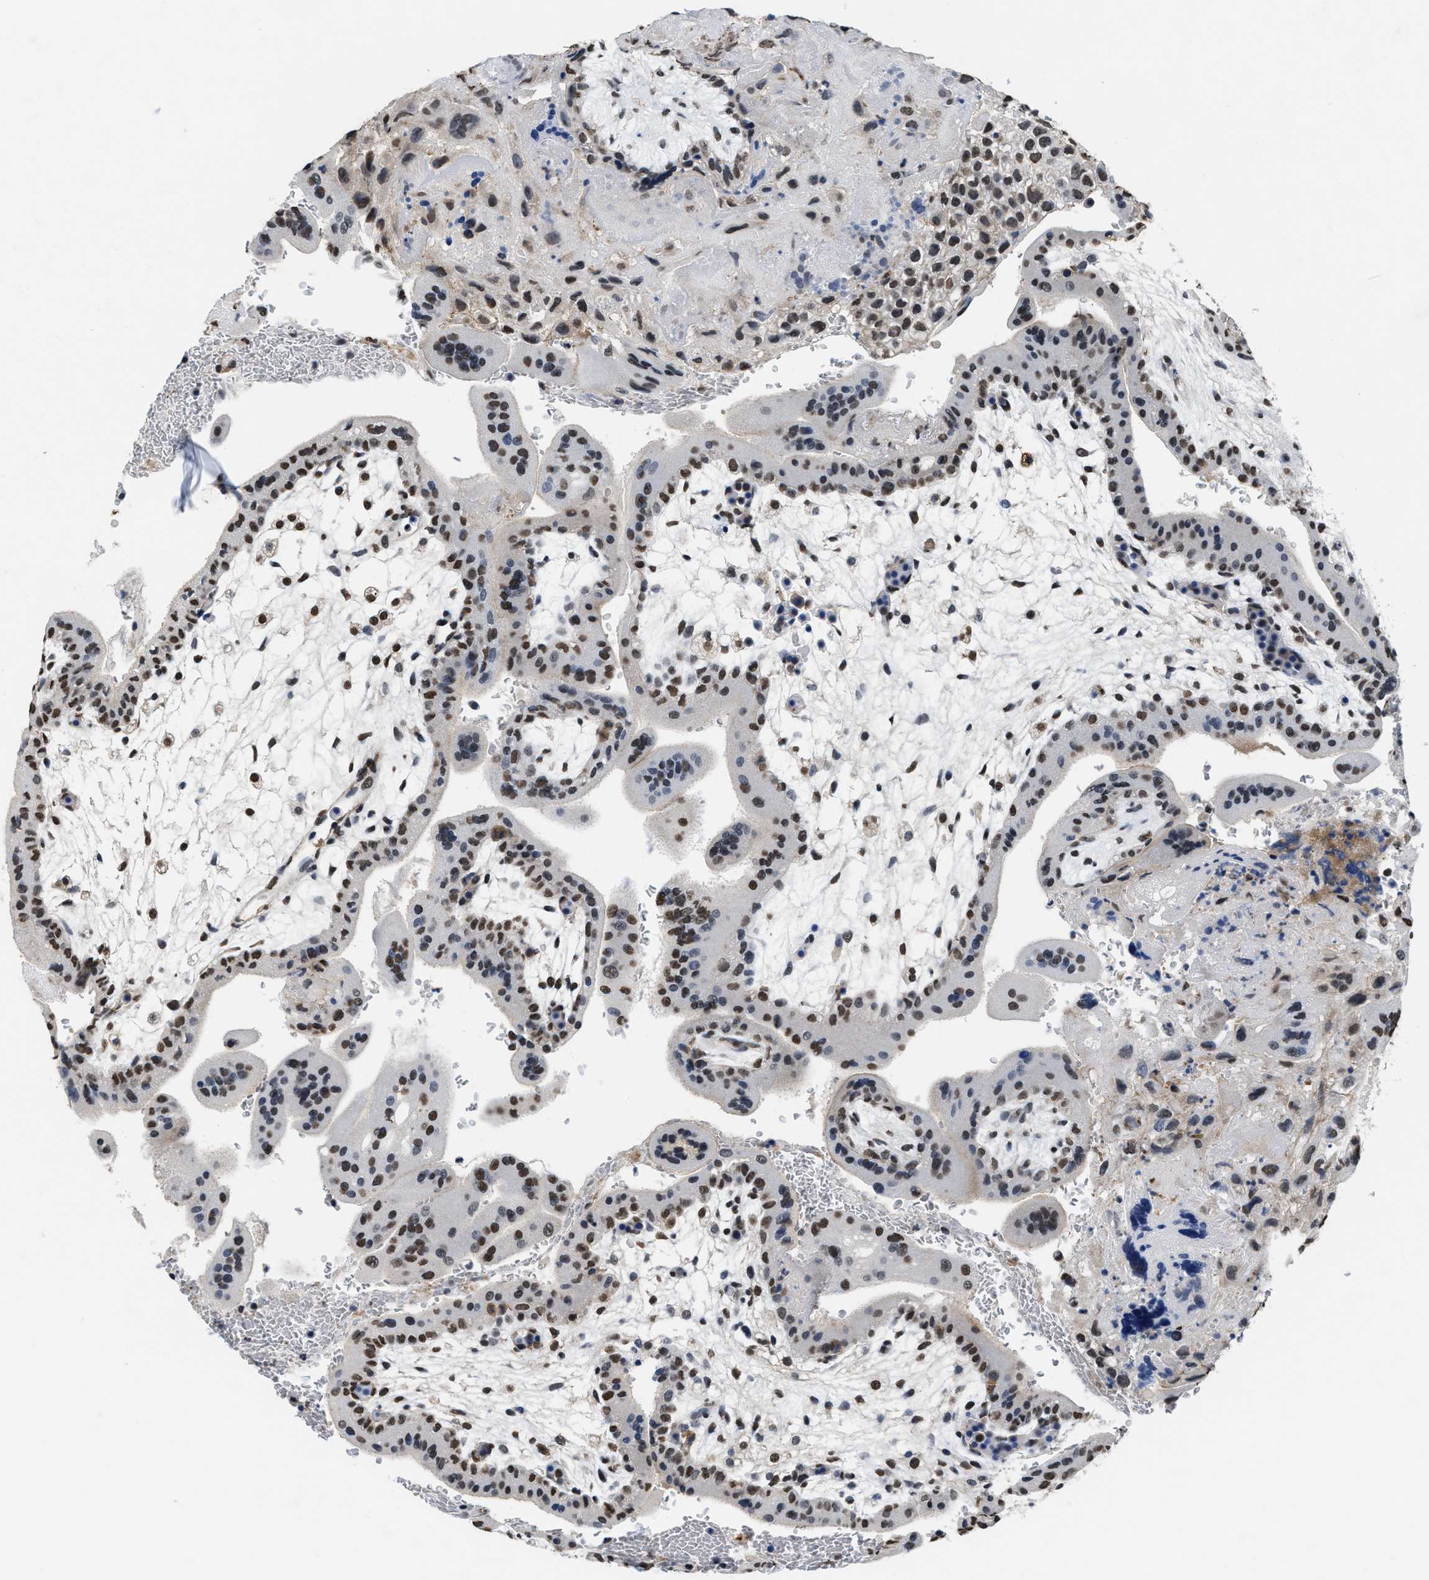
{"staining": {"intensity": "moderate", "quantity": ">75%", "location": "nuclear"}, "tissue": "placenta", "cell_type": "Decidual cells", "image_type": "normal", "snomed": [{"axis": "morphology", "description": "Normal tissue, NOS"}, {"axis": "topography", "description": "Placenta"}], "caption": "DAB (3,3'-diaminobenzidine) immunohistochemical staining of normal placenta demonstrates moderate nuclear protein expression in about >75% of decidual cells.", "gene": "SUPT16H", "patient": {"sex": "female", "age": 35}}